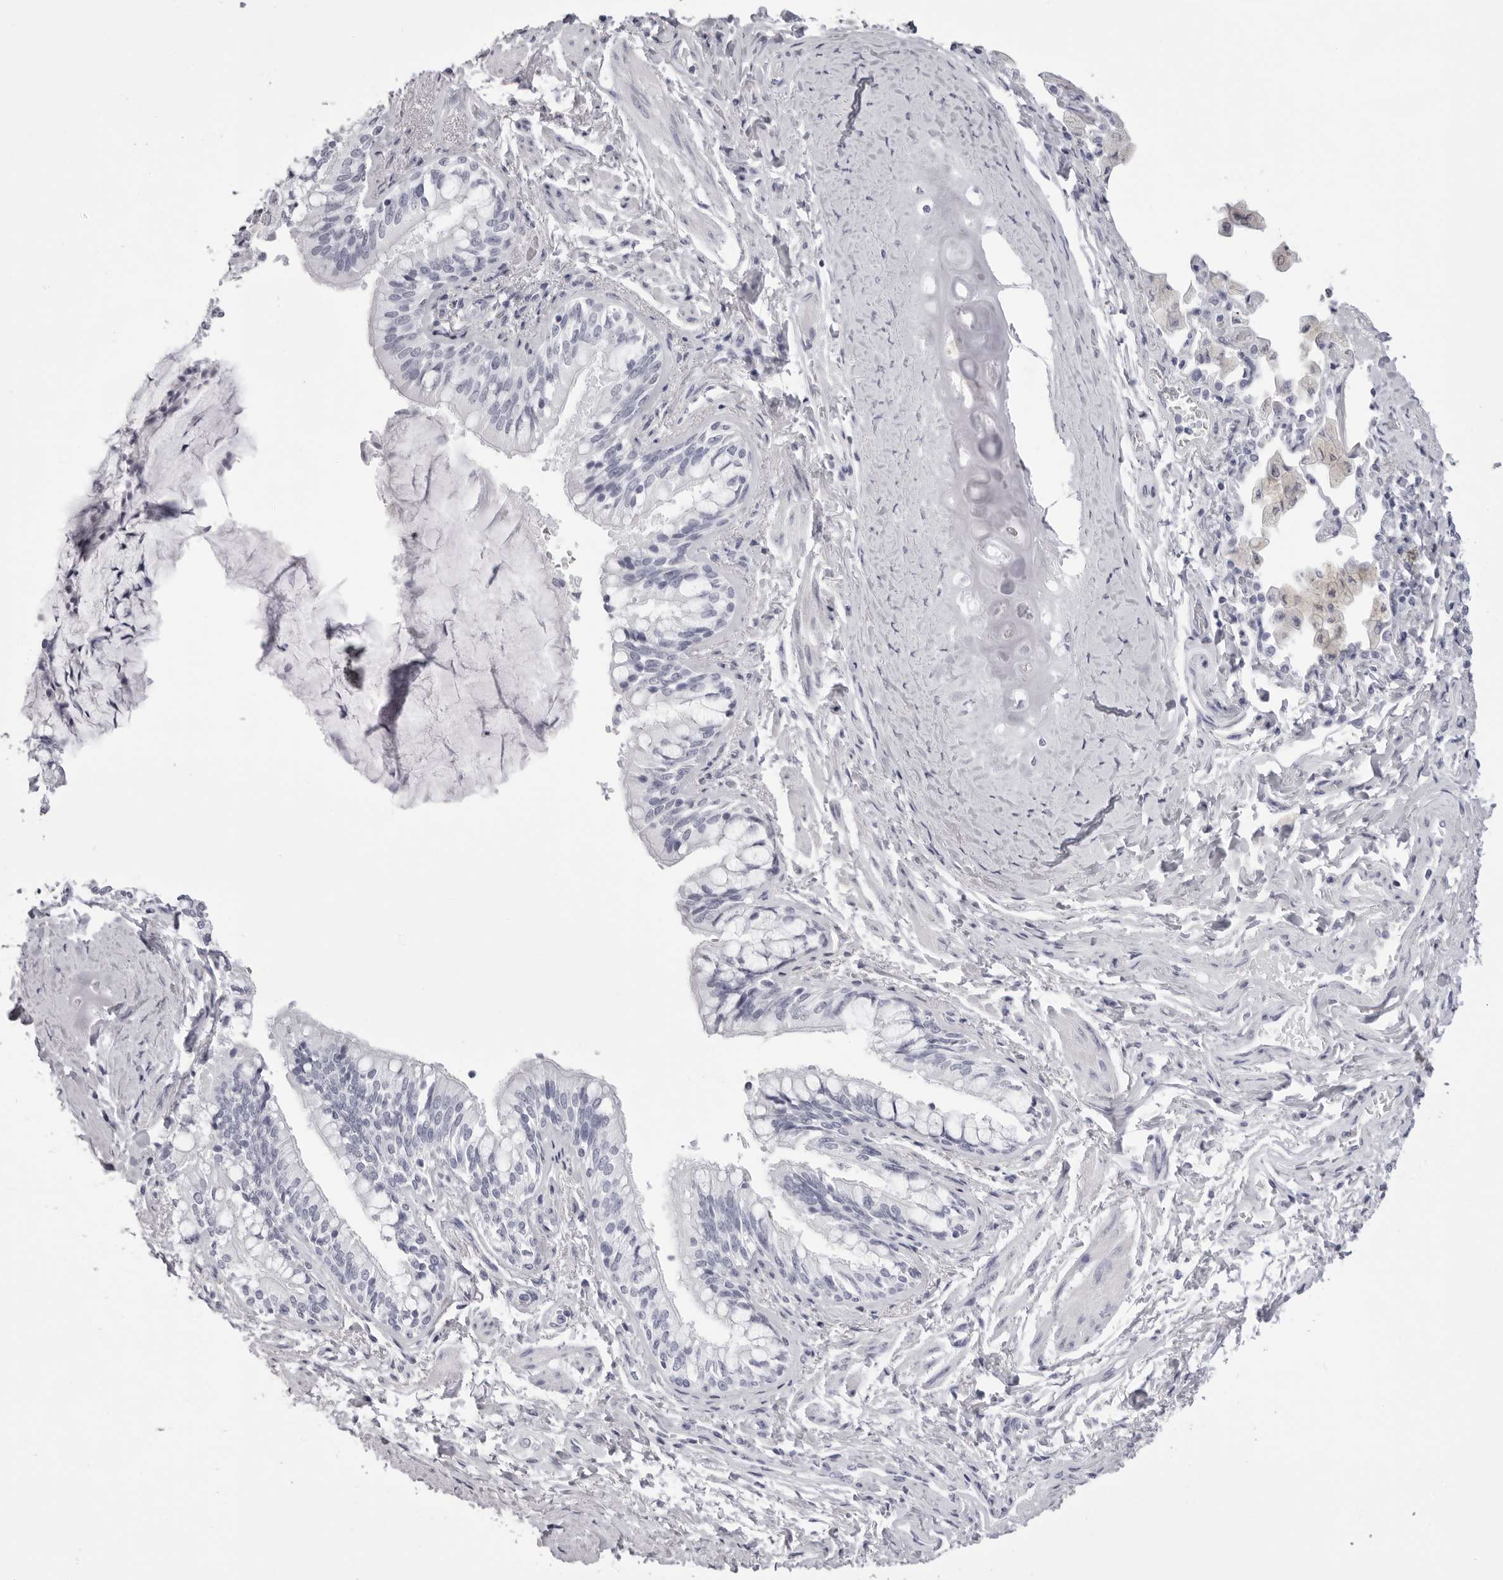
{"staining": {"intensity": "negative", "quantity": "none", "location": "none"}, "tissue": "bronchus", "cell_type": "Respiratory epithelial cells", "image_type": "normal", "snomed": [{"axis": "morphology", "description": "Normal tissue, NOS"}, {"axis": "morphology", "description": "Inflammation, NOS"}, {"axis": "topography", "description": "Bronchus"}, {"axis": "topography", "description": "Lung"}], "caption": "The histopathology image demonstrates no significant positivity in respiratory epithelial cells of bronchus.", "gene": "TMOD4", "patient": {"sex": "female", "age": 46}}